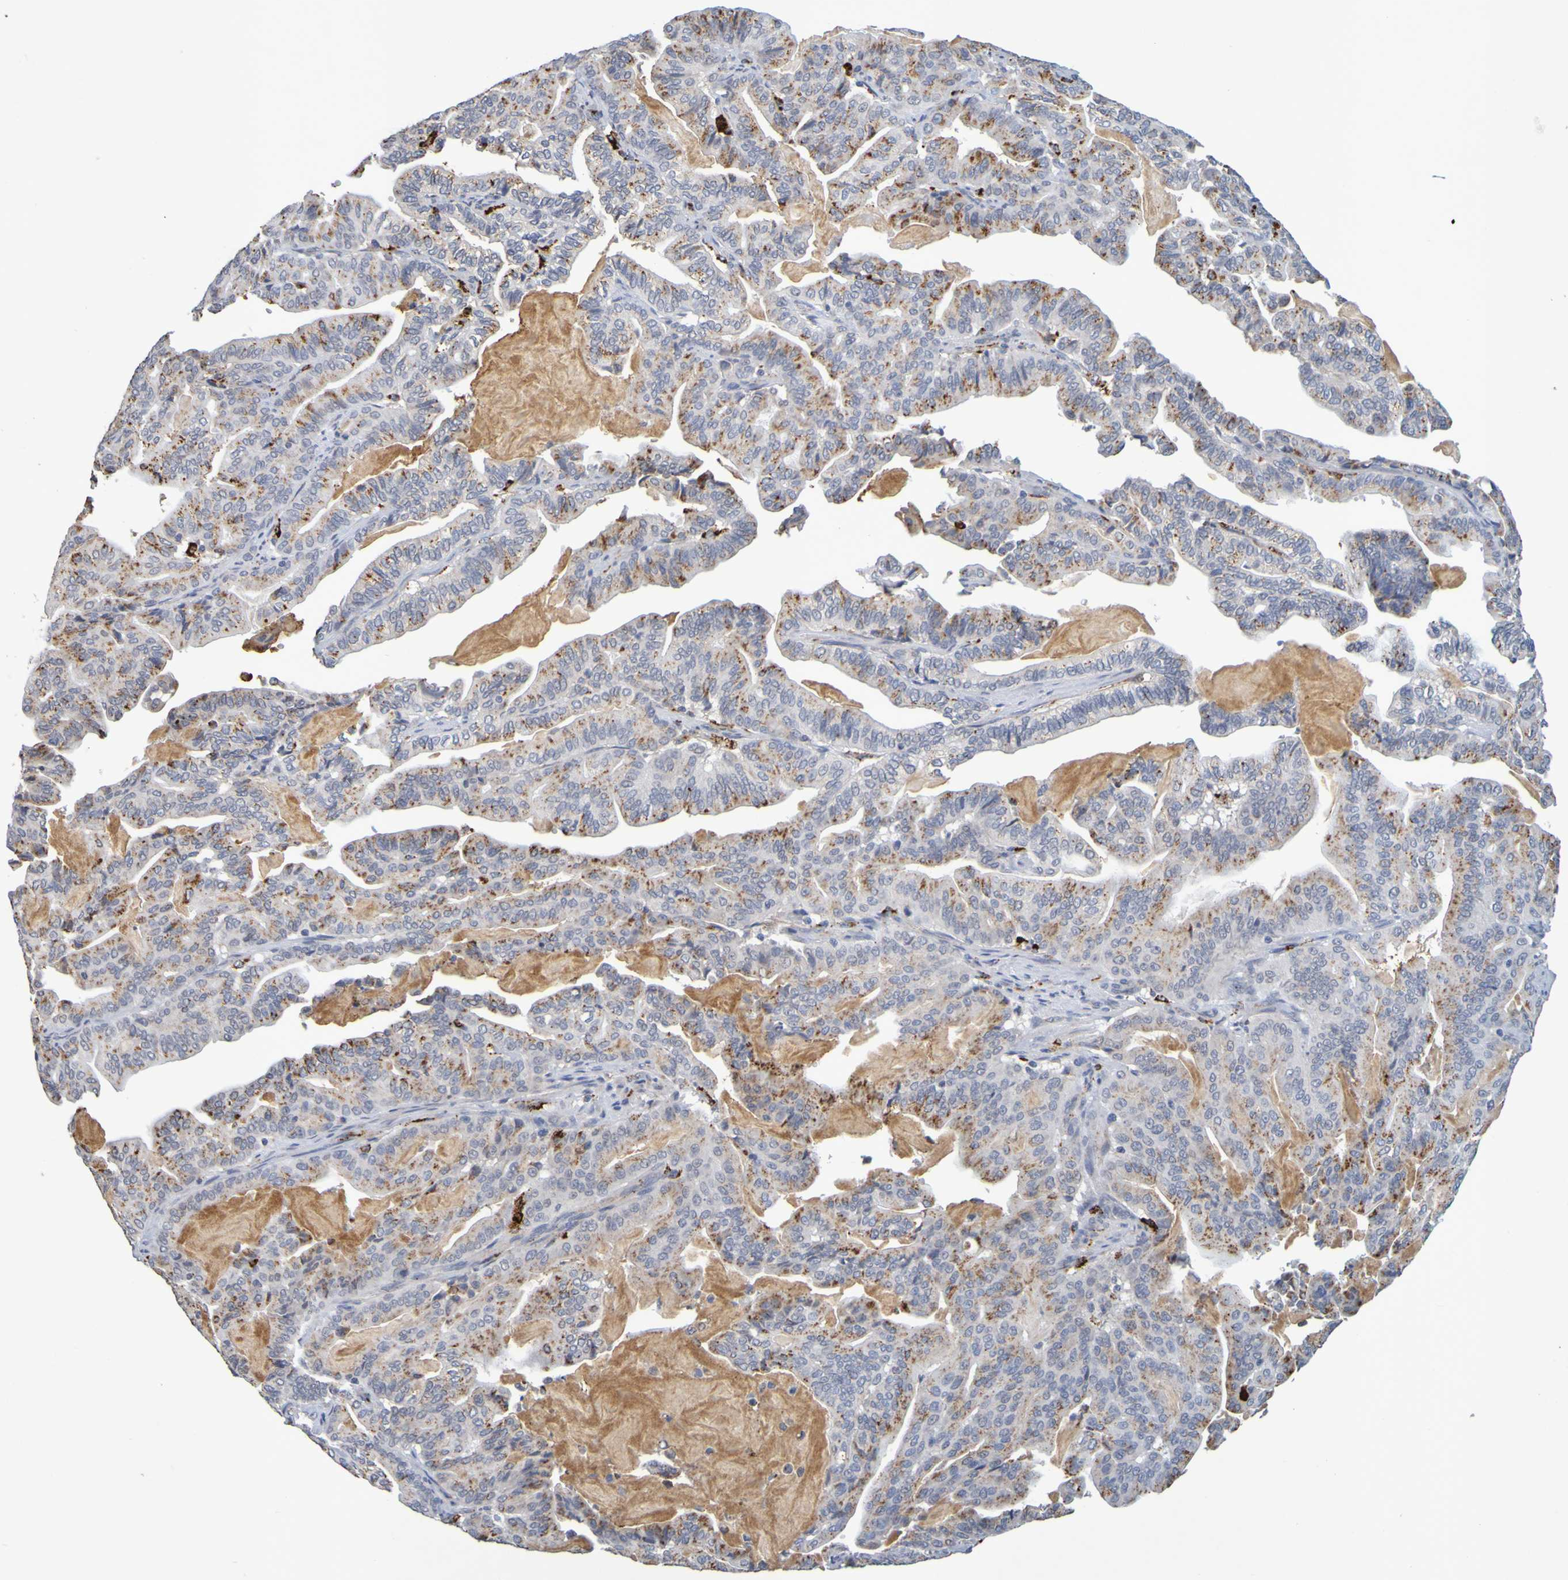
{"staining": {"intensity": "moderate", "quantity": "<25%", "location": "cytoplasmic/membranous"}, "tissue": "pancreatic cancer", "cell_type": "Tumor cells", "image_type": "cancer", "snomed": [{"axis": "morphology", "description": "Adenocarcinoma, NOS"}, {"axis": "topography", "description": "Pancreas"}], "caption": "Adenocarcinoma (pancreatic) was stained to show a protein in brown. There is low levels of moderate cytoplasmic/membranous staining in about <25% of tumor cells.", "gene": "TPH1", "patient": {"sex": "male", "age": 63}}